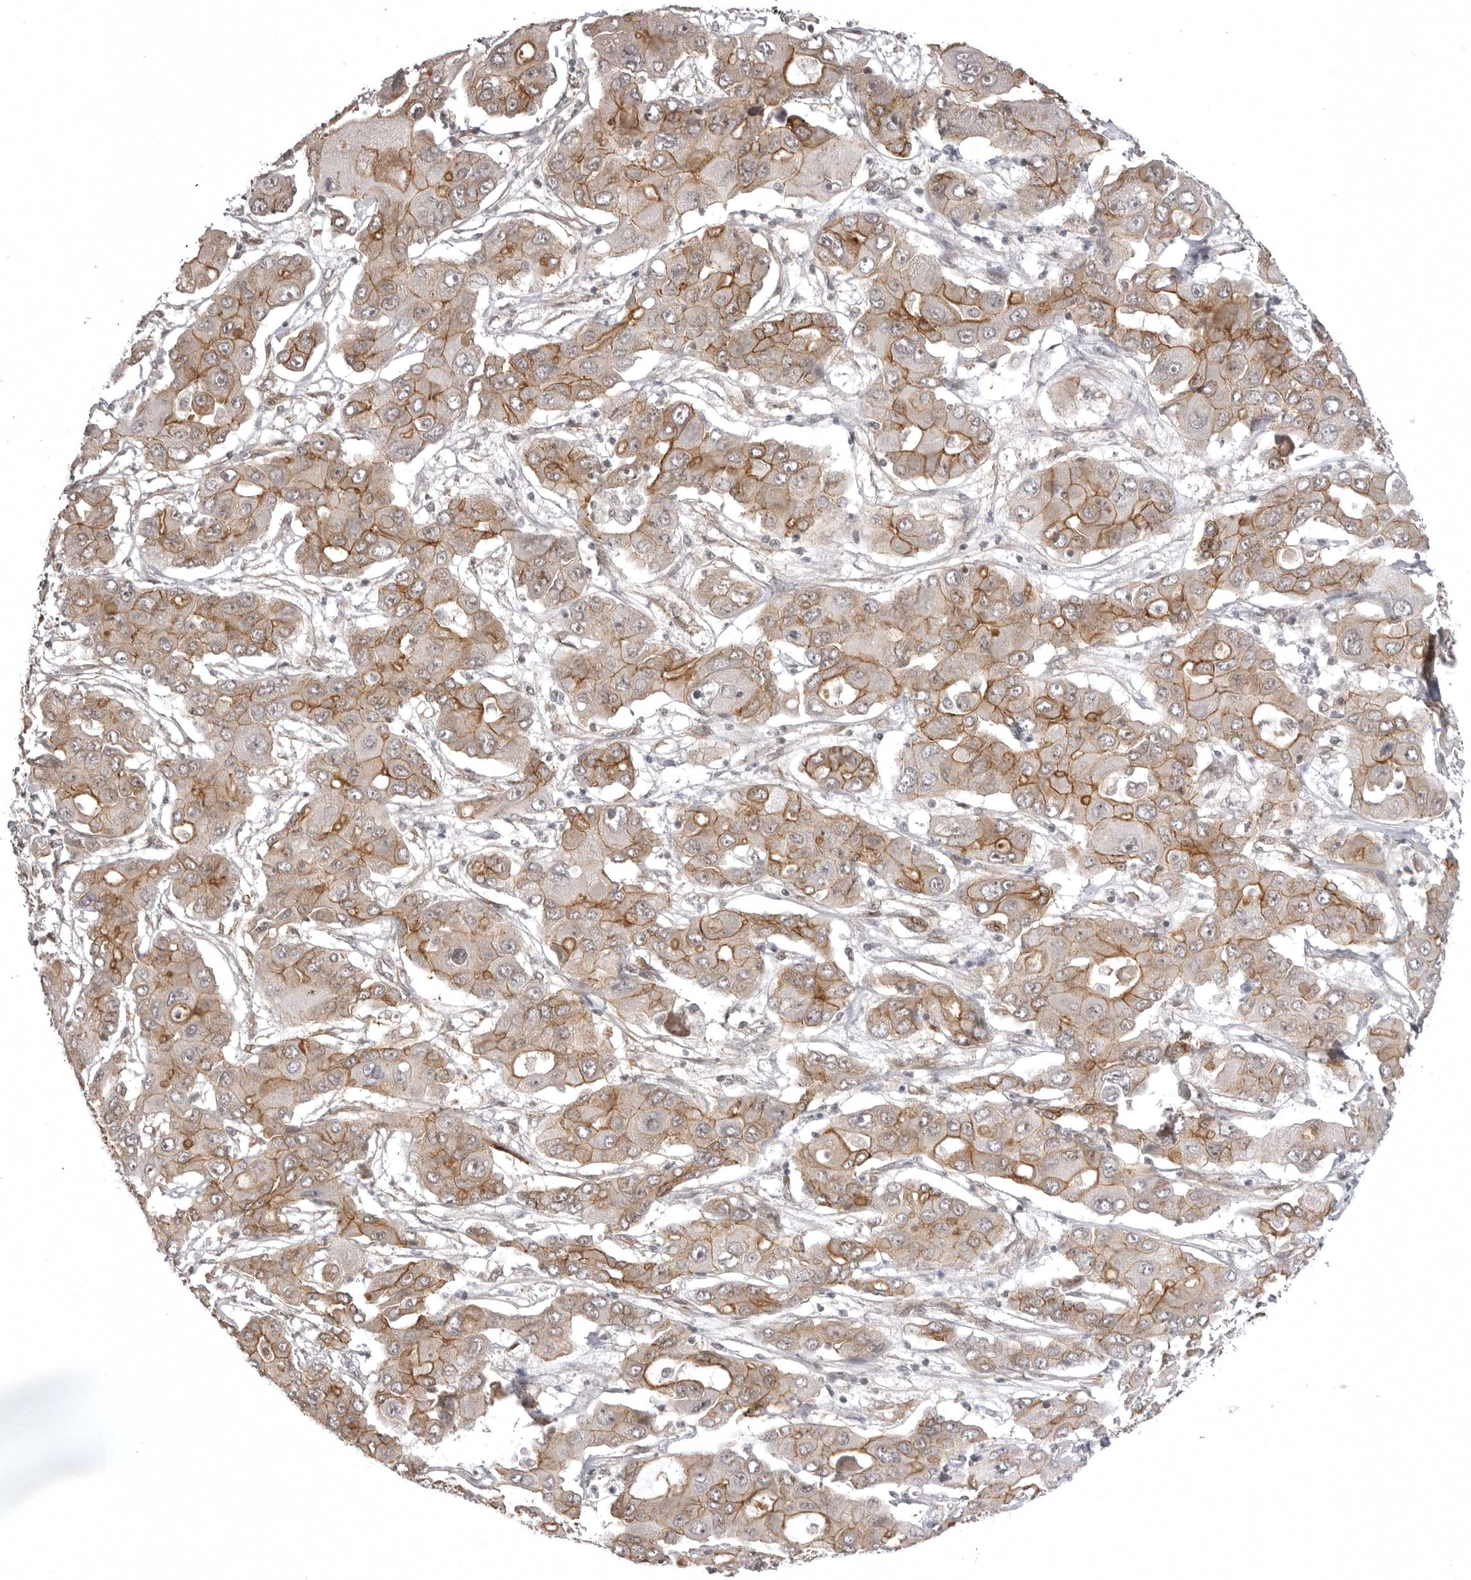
{"staining": {"intensity": "moderate", "quantity": "25%-75%", "location": "cytoplasmic/membranous"}, "tissue": "liver cancer", "cell_type": "Tumor cells", "image_type": "cancer", "snomed": [{"axis": "morphology", "description": "Cholangiocarcinoma"}, {"axis": "topography", "description": "Liver"}], "caption": "Tumor cells demonstrate moderate cytoplasmic/membranous expression in about 25%-75% of cells in liver cancer (cholangiocarcinoma).", "gene": "SORBS1", "patient": {"sex": "male", "age": 67}}